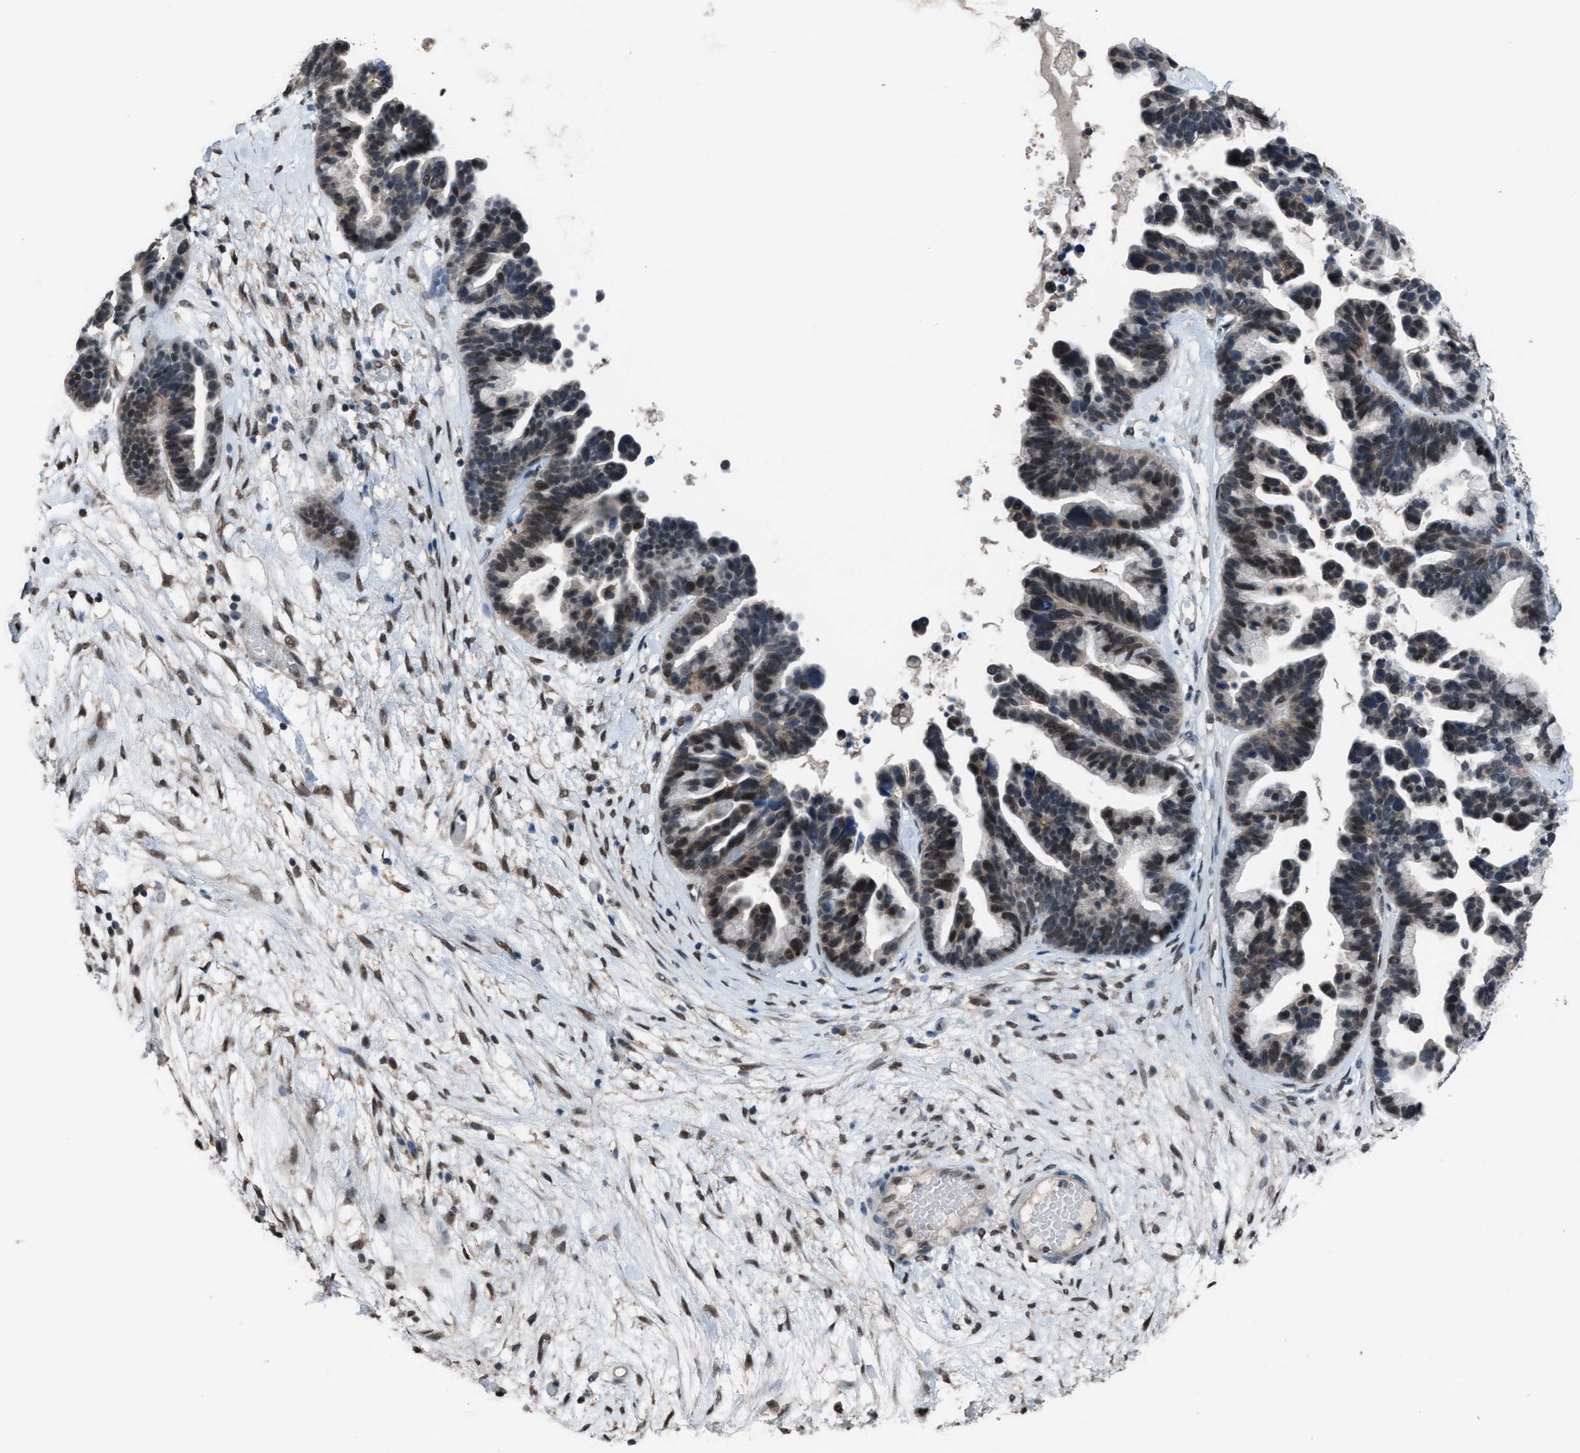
{"staining": {"intensity": "weak", "quantity": ">75%", "location": "nuclear"}, "tissue": "ovarian cancer", "cell_type": "Tumor cells", "image_type": "cancer", "snomed": [{"axis": "morphology", "description": "Cystadenocarcinoma, serous, NOS"}, {"axis": "topography", "description": "Ovary"}], "caption": "Ovarian cancer tissue demonstrates weak nuclear expression in about >75% of tumor cells, visualized by immunohistochemistry.", "gene": "ZNF276", "patient": {"sex": "female", "age": 56}}